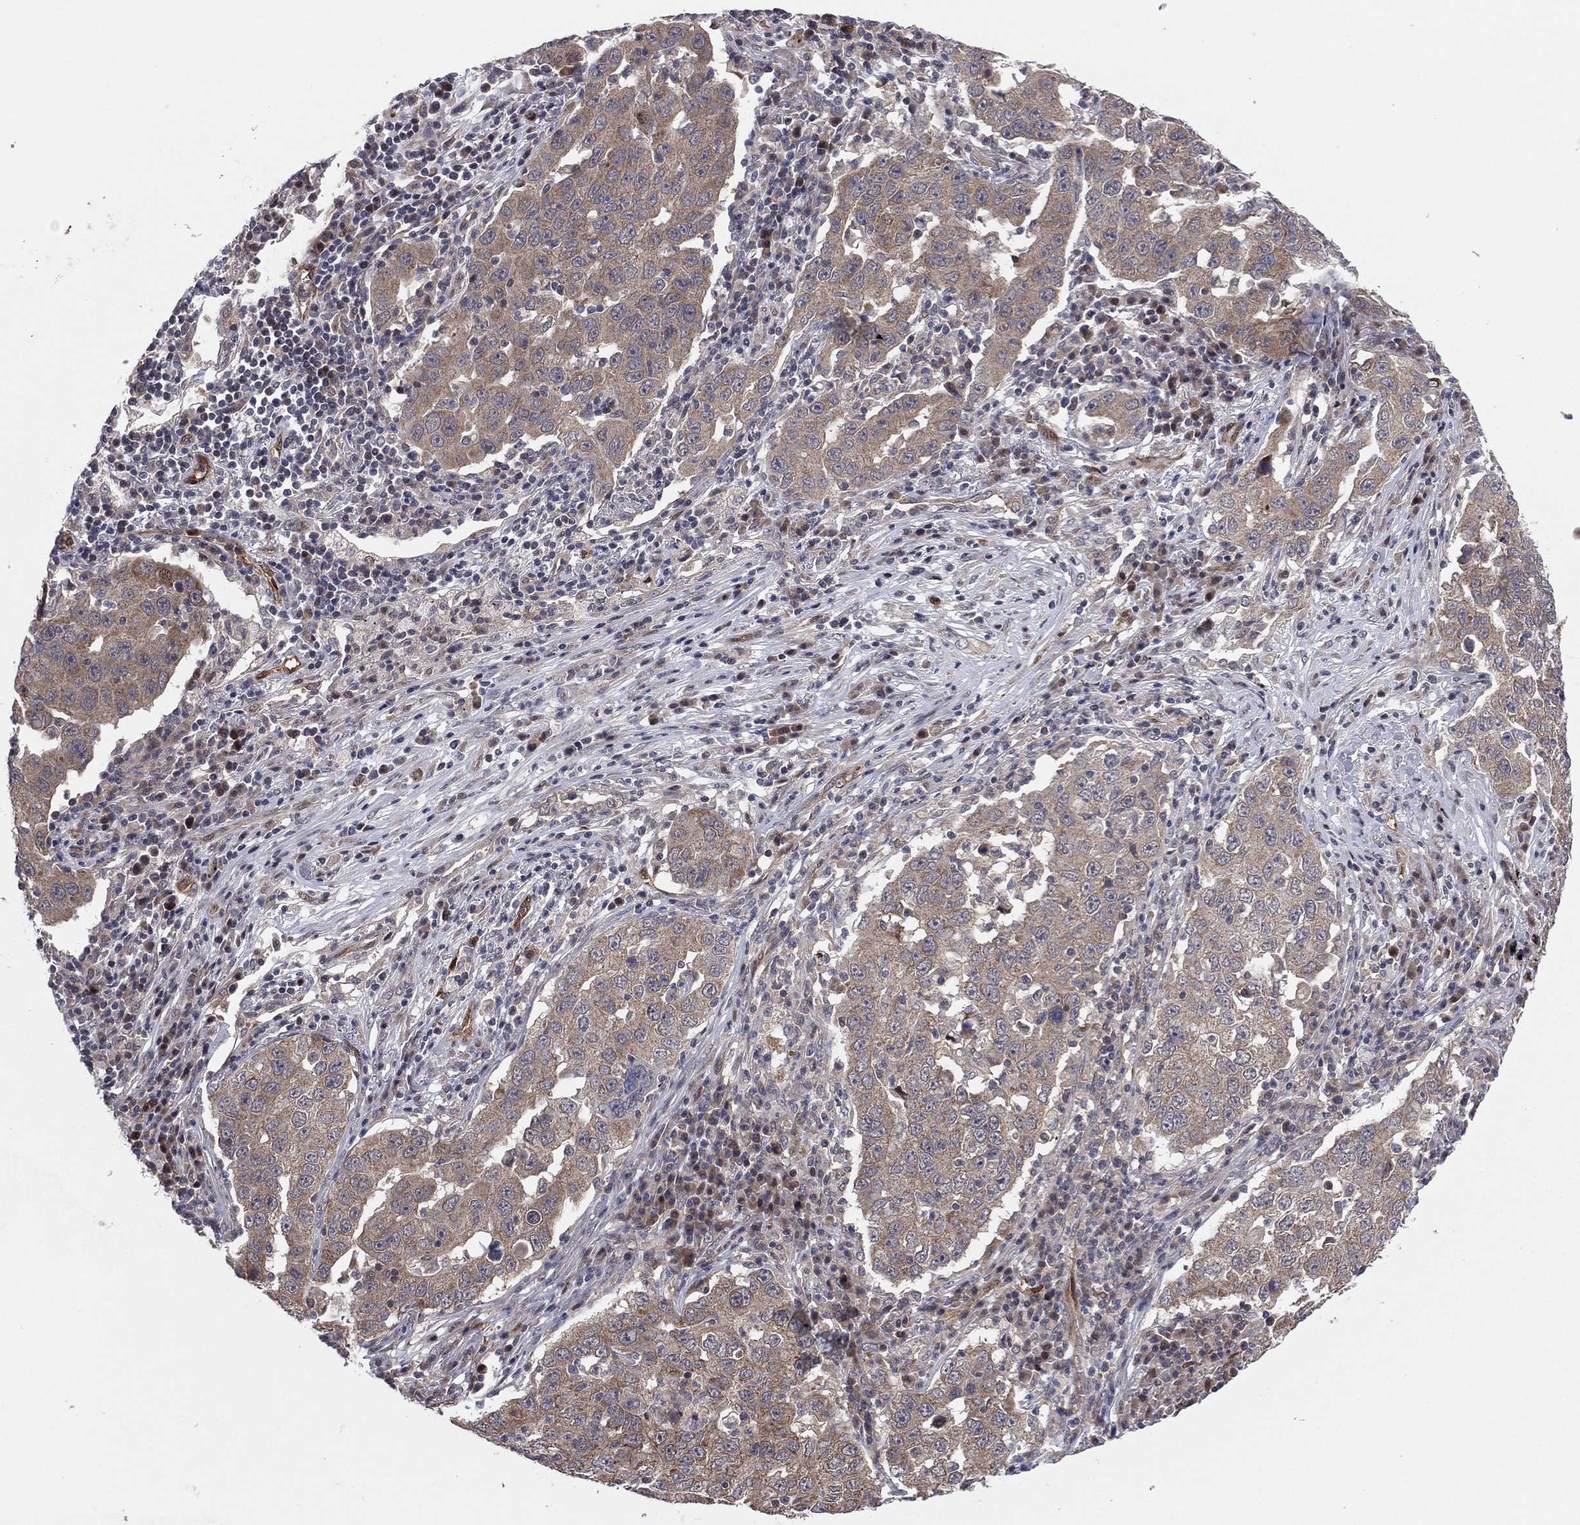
{"staining": {"intensity": "weak", "quantity": "25%-75%", "location": "cytoplasmic/membranous"}, "tissue": "lung cancer", "cell_type": "Tumor cells", "image_type": "cancer", "snomed": [{"axis": "morphology", "description": "Adenocarcinoma, NOS"}, {"axis": "topography", "description": "Lung"}], "caption": "IHC micrograph of neoplastic tissue: human lung cancer (adenocarcinoma) stained using immunohistochemistry (IHC) displays low levels of weak protein expression localized specifically in the cytoplasmic/membranous of tumor cells, appearing as a cytoplasmic/membranous brown color.", "gene": "SNCG", "patient": {"sex": "male", "age": 73}}